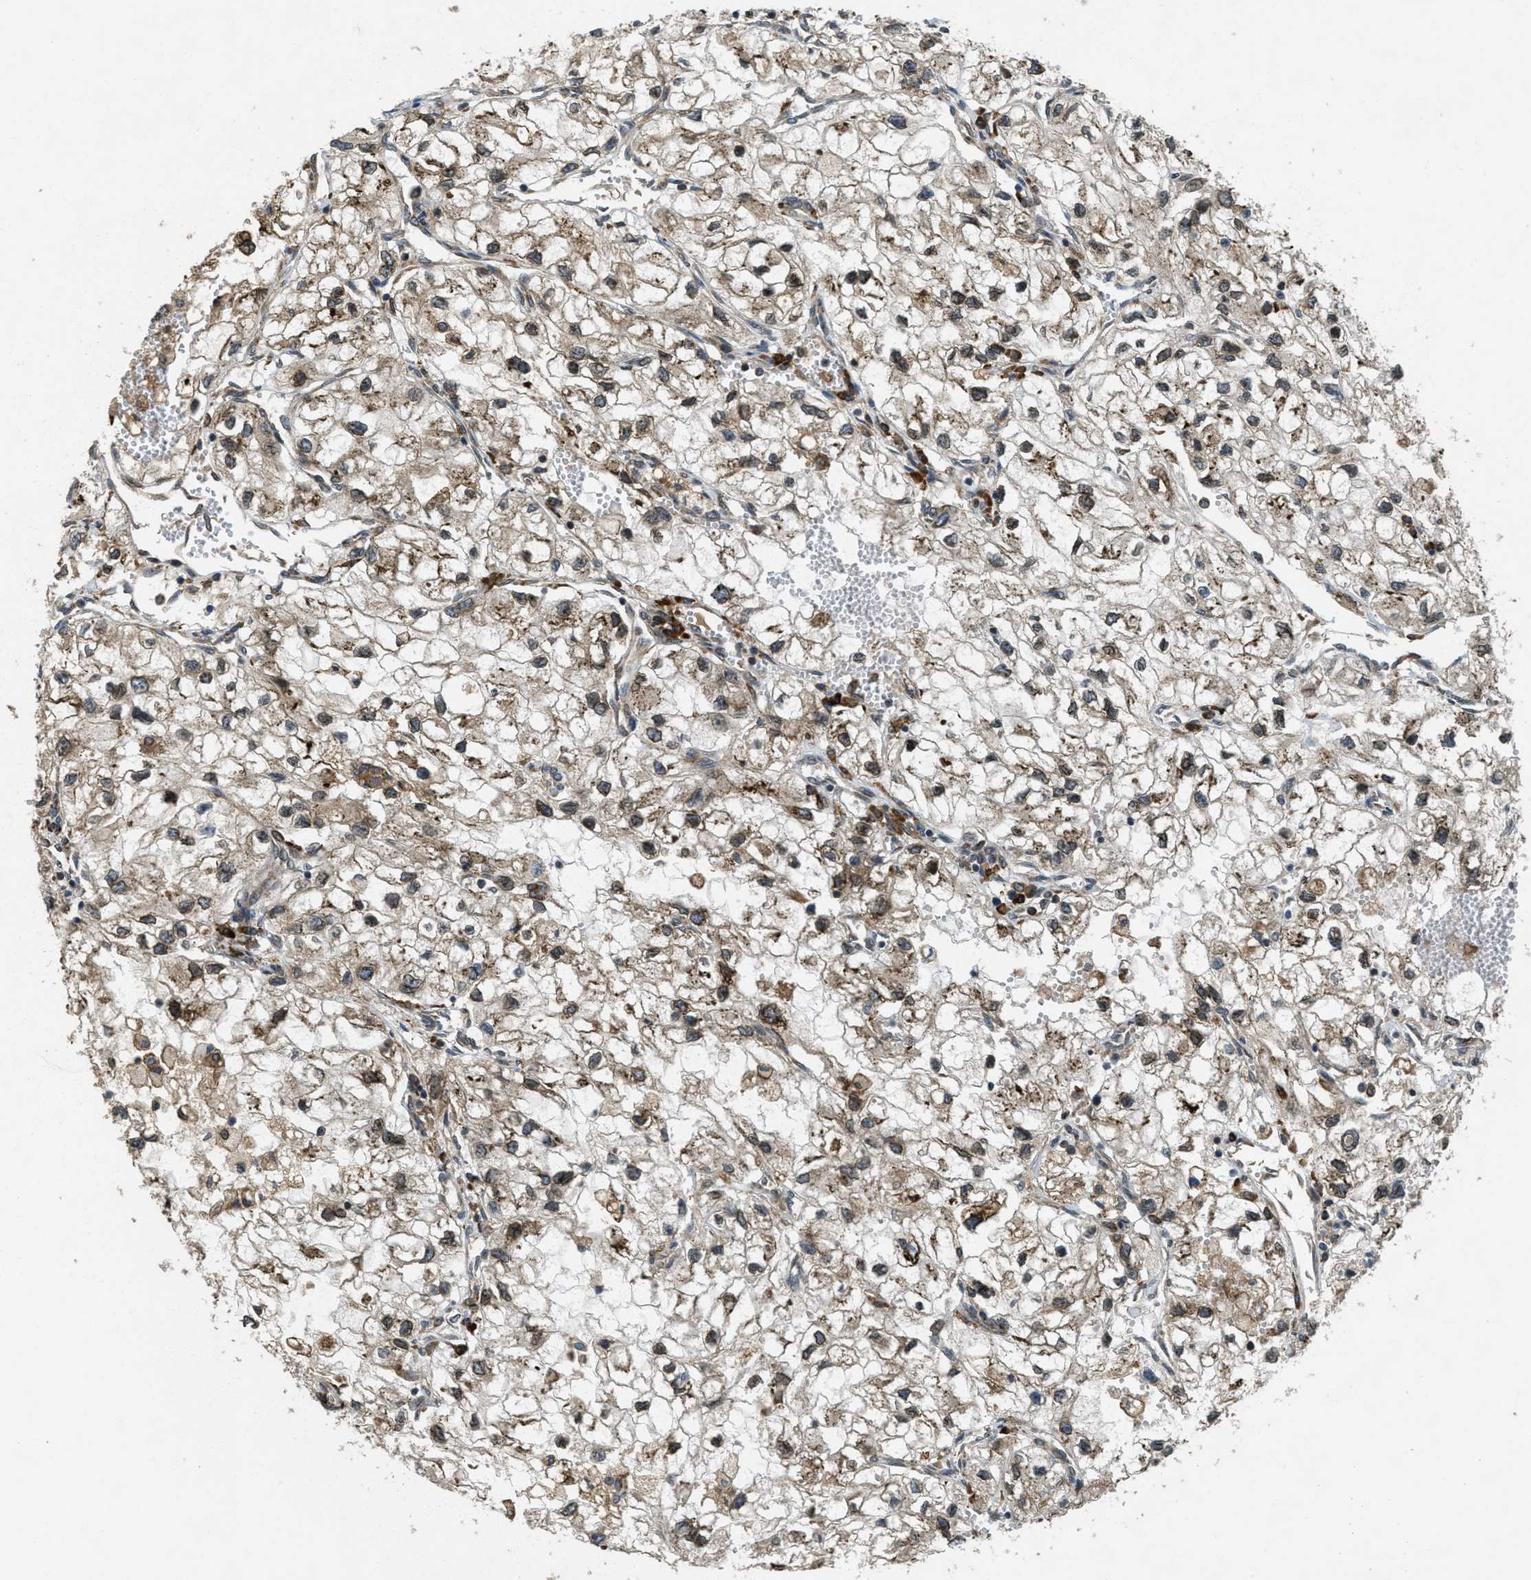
{"staining": {"intensity": "moderate", "quantity": ">75%", "location": "cytoplasmic/membranous"}, "tissue": "renal cancer", "cell_type": "Tumor cells", "image_type": "cancer", "snomed": [{"axis": "morphology", "description": "Adenocarcinoma, NOS"}, {"axis": "topography", "description": "Kidney"}], "caption": "Approximately >75% of tumor cells in renal cancer (adenocarcinoma) display moderate cytoplasmic/membranous protein positivity as visualized by brown immunohistochemical staining.", "gene": "PCDH18", "patient": {"sex": "female", "age": 70}}